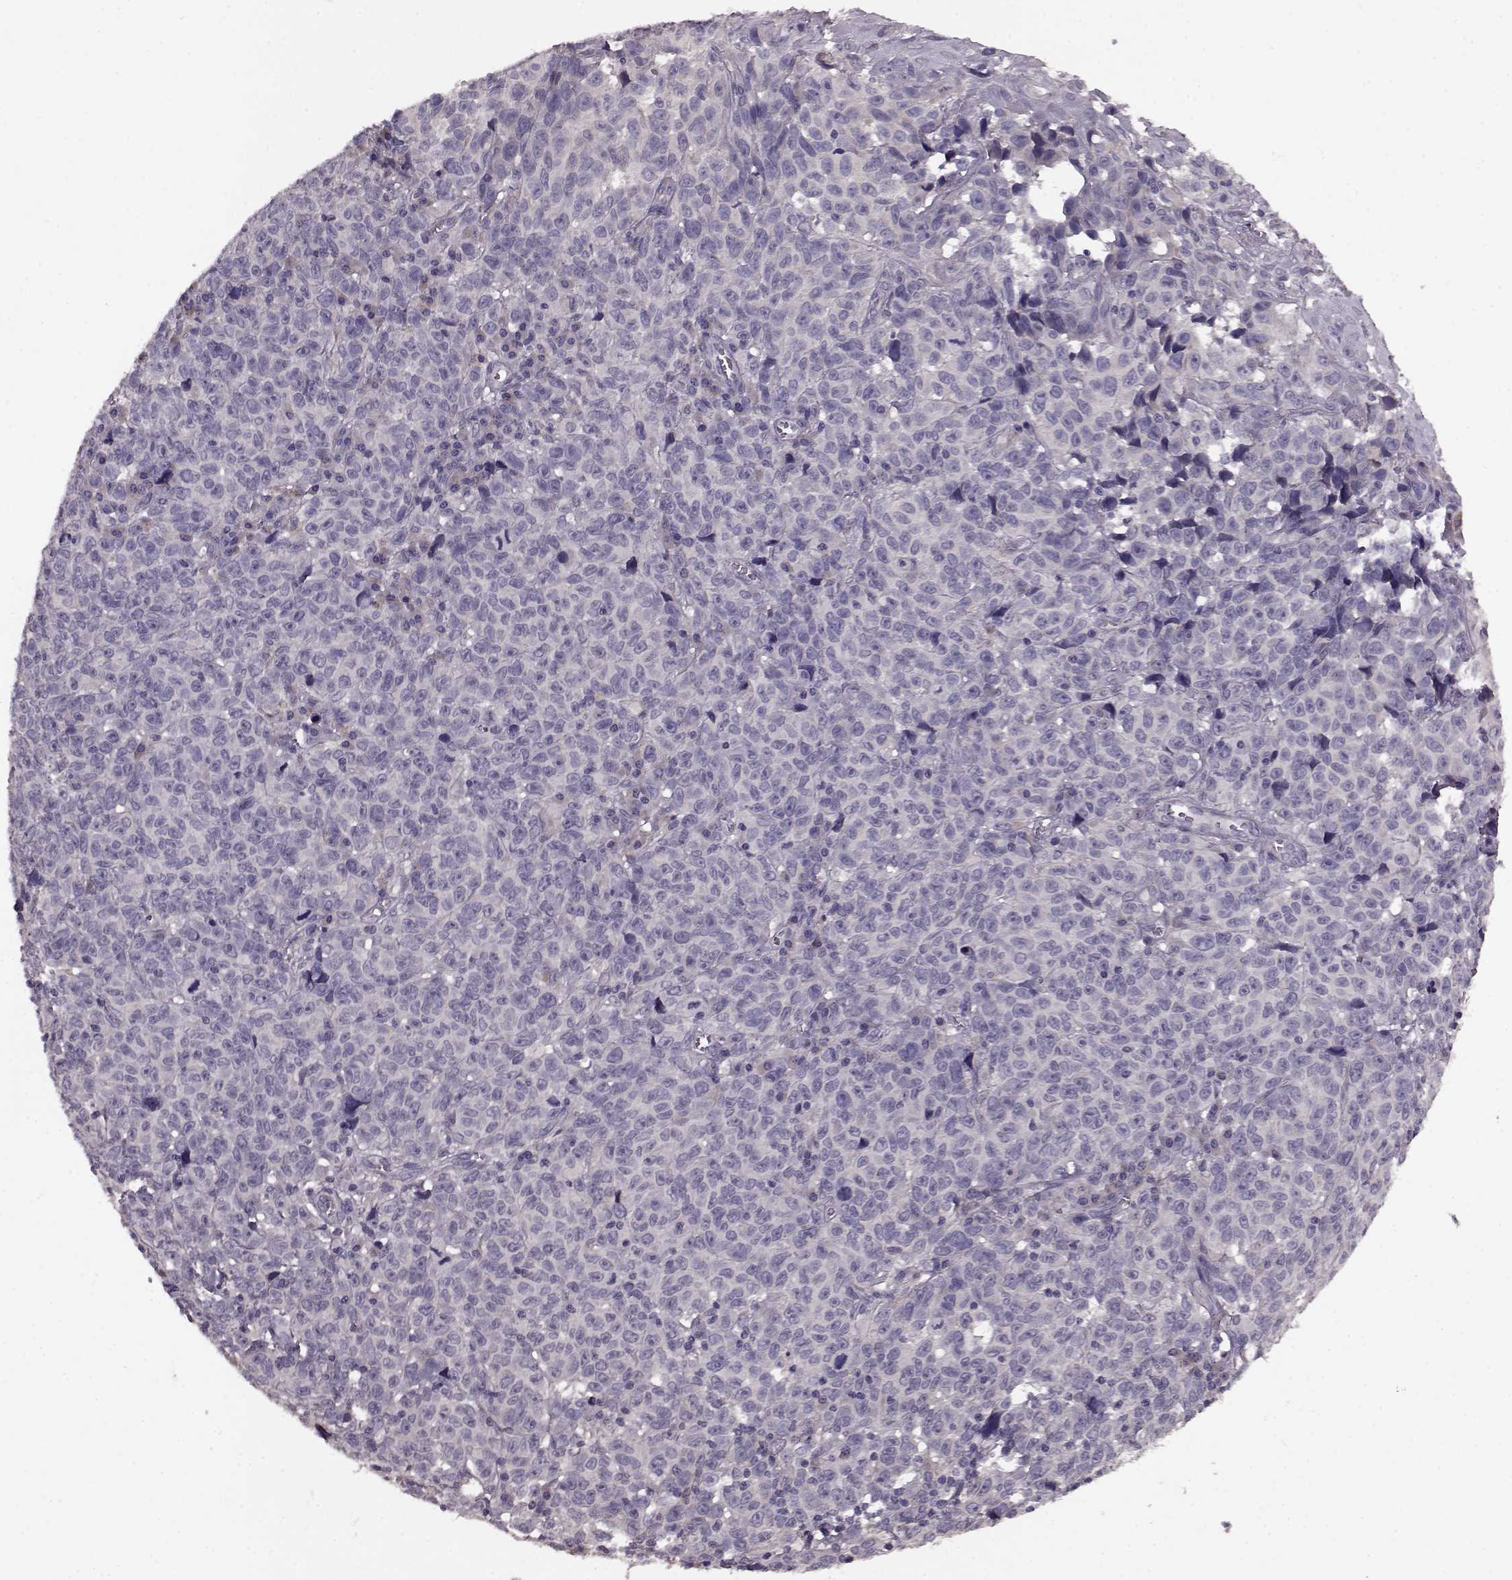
{"staining": {"intensity": "negative", "quantity": "none", "location": "none"}, "tissue": "melanoma", "cell_type": "Tumor cells", "image_type": "cancer", "snomed": [{"axis": "morphology", "description": "Malignant melanoma, NOS"}, {"axis": "topography", "description": "Vulva, labia, clitoris and Bartholin´s gland, NO"}], "caption": "An image of malignant melanoma stained for a protein reveals no brown staining in tumor cells. Nuclei are stained in blue.", "gene": "SLC52A3", "patient": {"sex": "female", "age": 75}}